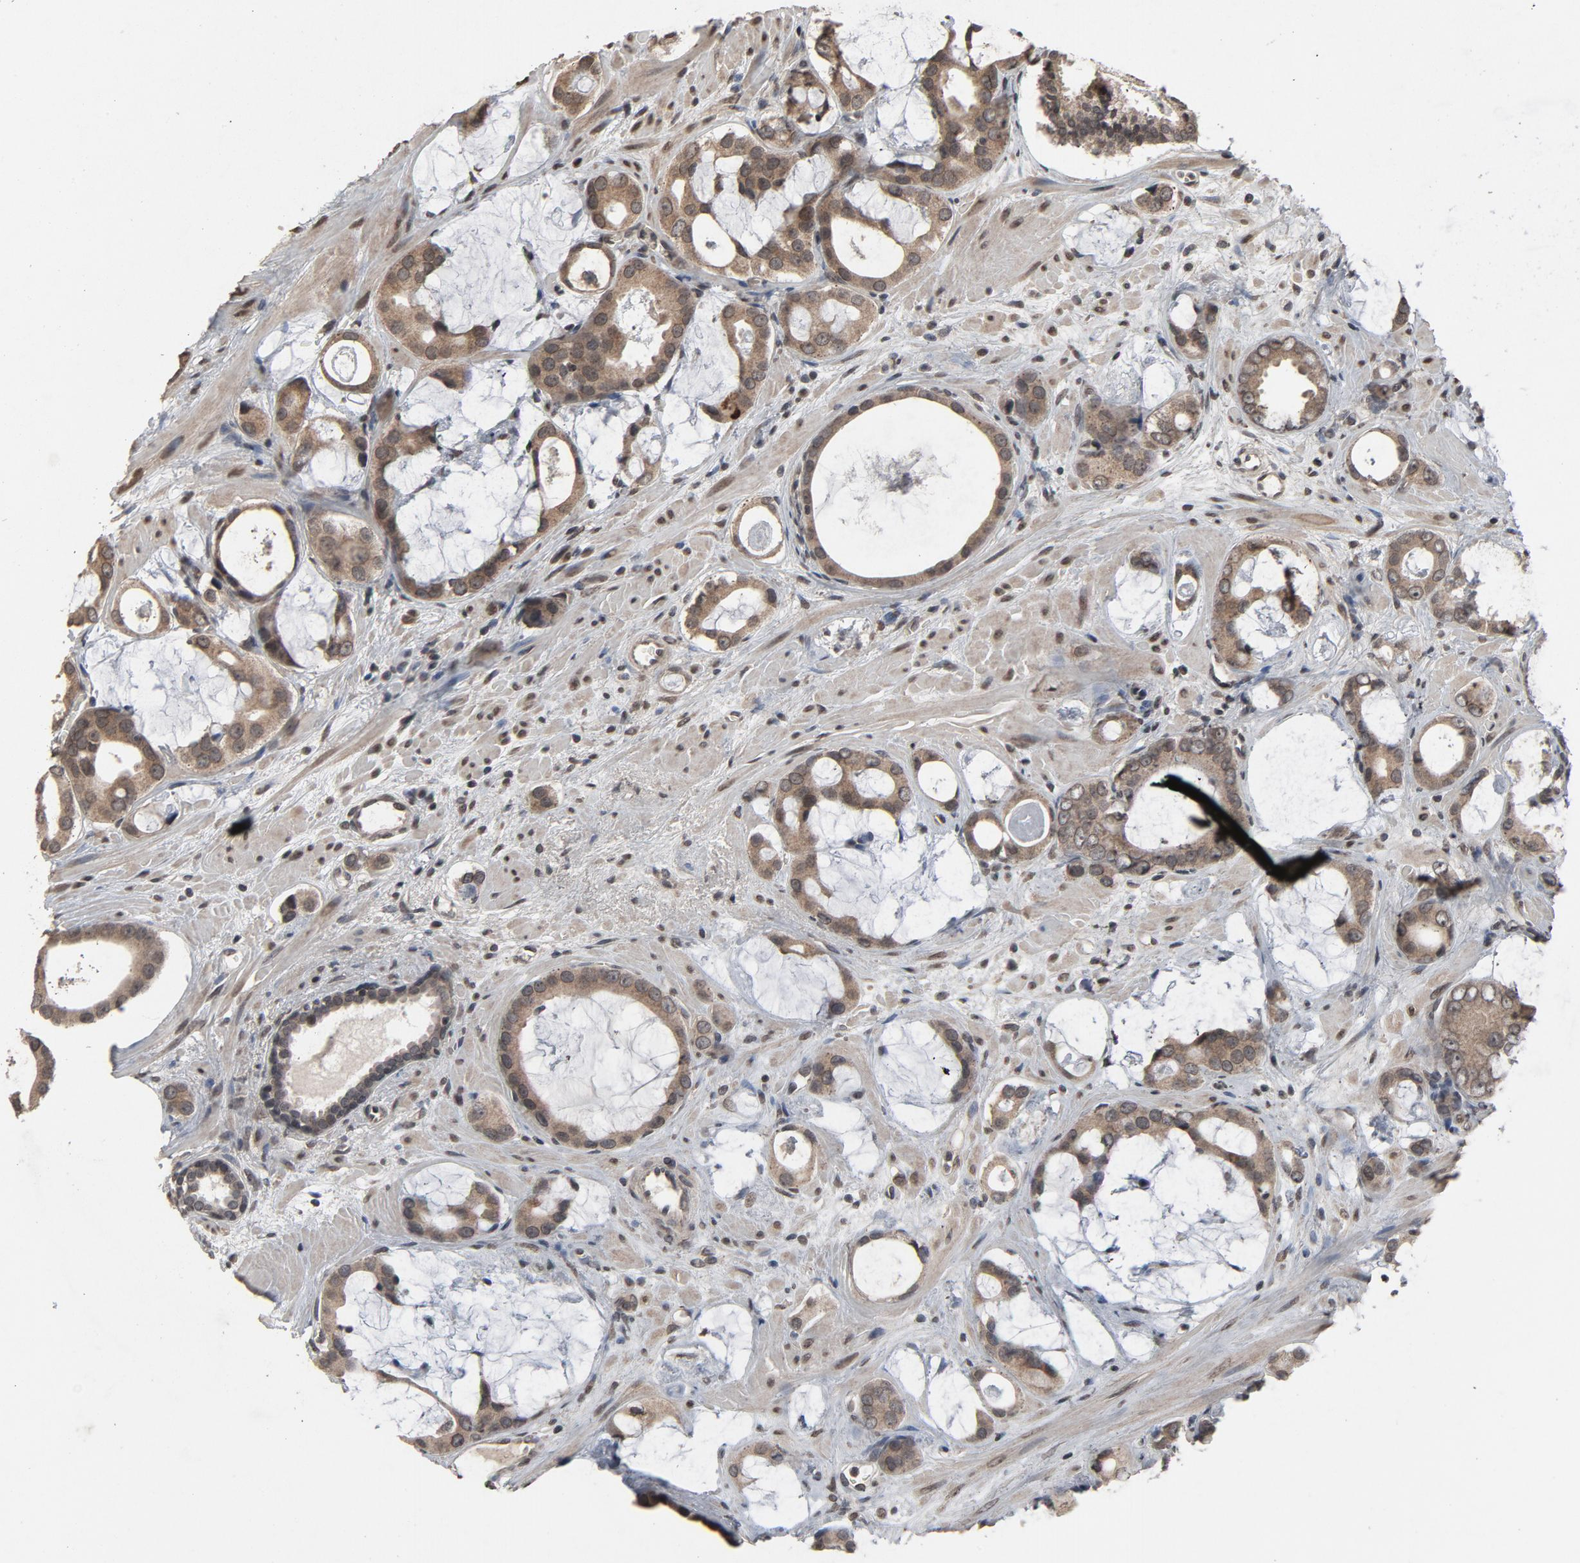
{"staining": {"intensity": "moderate", "quantity": ">75%", "location": "cytoplasmic/membranous,nuclear"}, "tissue": "prostate cancer", "cell_type": "Tumor cells", "image_type": "cancer", "snomed": [{"axis": "morphology", "description": "Adenocarcinoma, Low grade"}, {"axis": "topography", "description": "Prostate"}], "caption": "This histopathology image reveals prostate cancer (low-grade adenocarcinoma) stained with immunohistochemistry (IHC) to label a protein in brown. The cytoplasmic/membranous and nuclear of tumor cells show moderate positivity for the protein. Nuclei are counter-stained blue.", "gene": "POM121", "patient": {"sex": "male", "age": 57}}